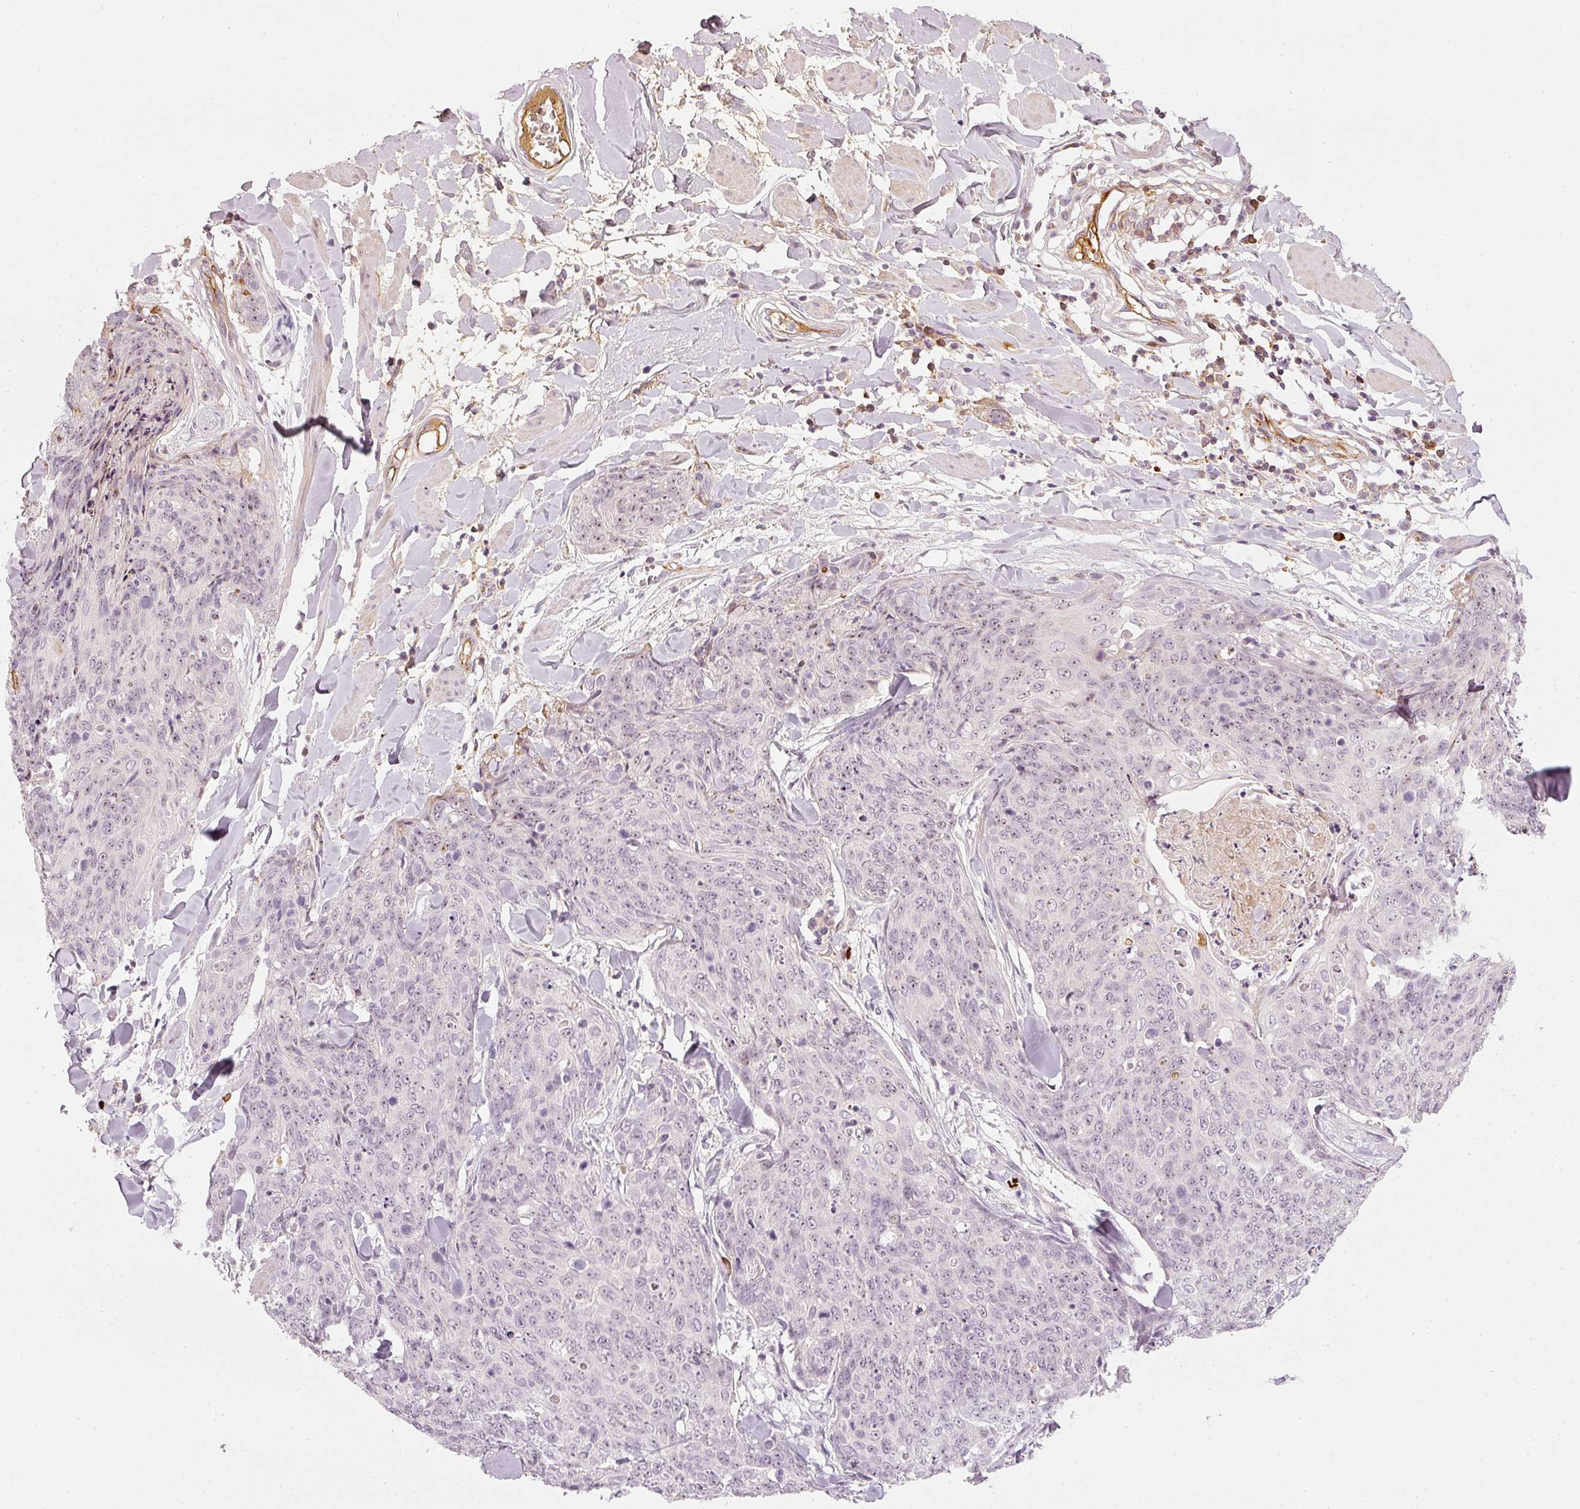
{"staining": {"intensity": "weak", "quantity": "<25%", "location": "nuclear"}, "tissue": "skin cancer", "cell_type": "Tumor cells", "image_type": "cancer", "snomed": [{"axis": "morphology", "description": "Squamous cell carcinoma, NOS"}, {"axis": "topography", "description": "Skin"}, {"axis": "topography", "description": "Vulva"}], "caption": "Tumor cells are negative for brown protein staining in skin cancer. The staining was performed using DAB to visualize the protein expression in brown, while the nuclei were stained in blue with hematoxylin (Magnification: 20x).", "gene": "VCAM1", "patient": {"sex": "female", "age": 85}}